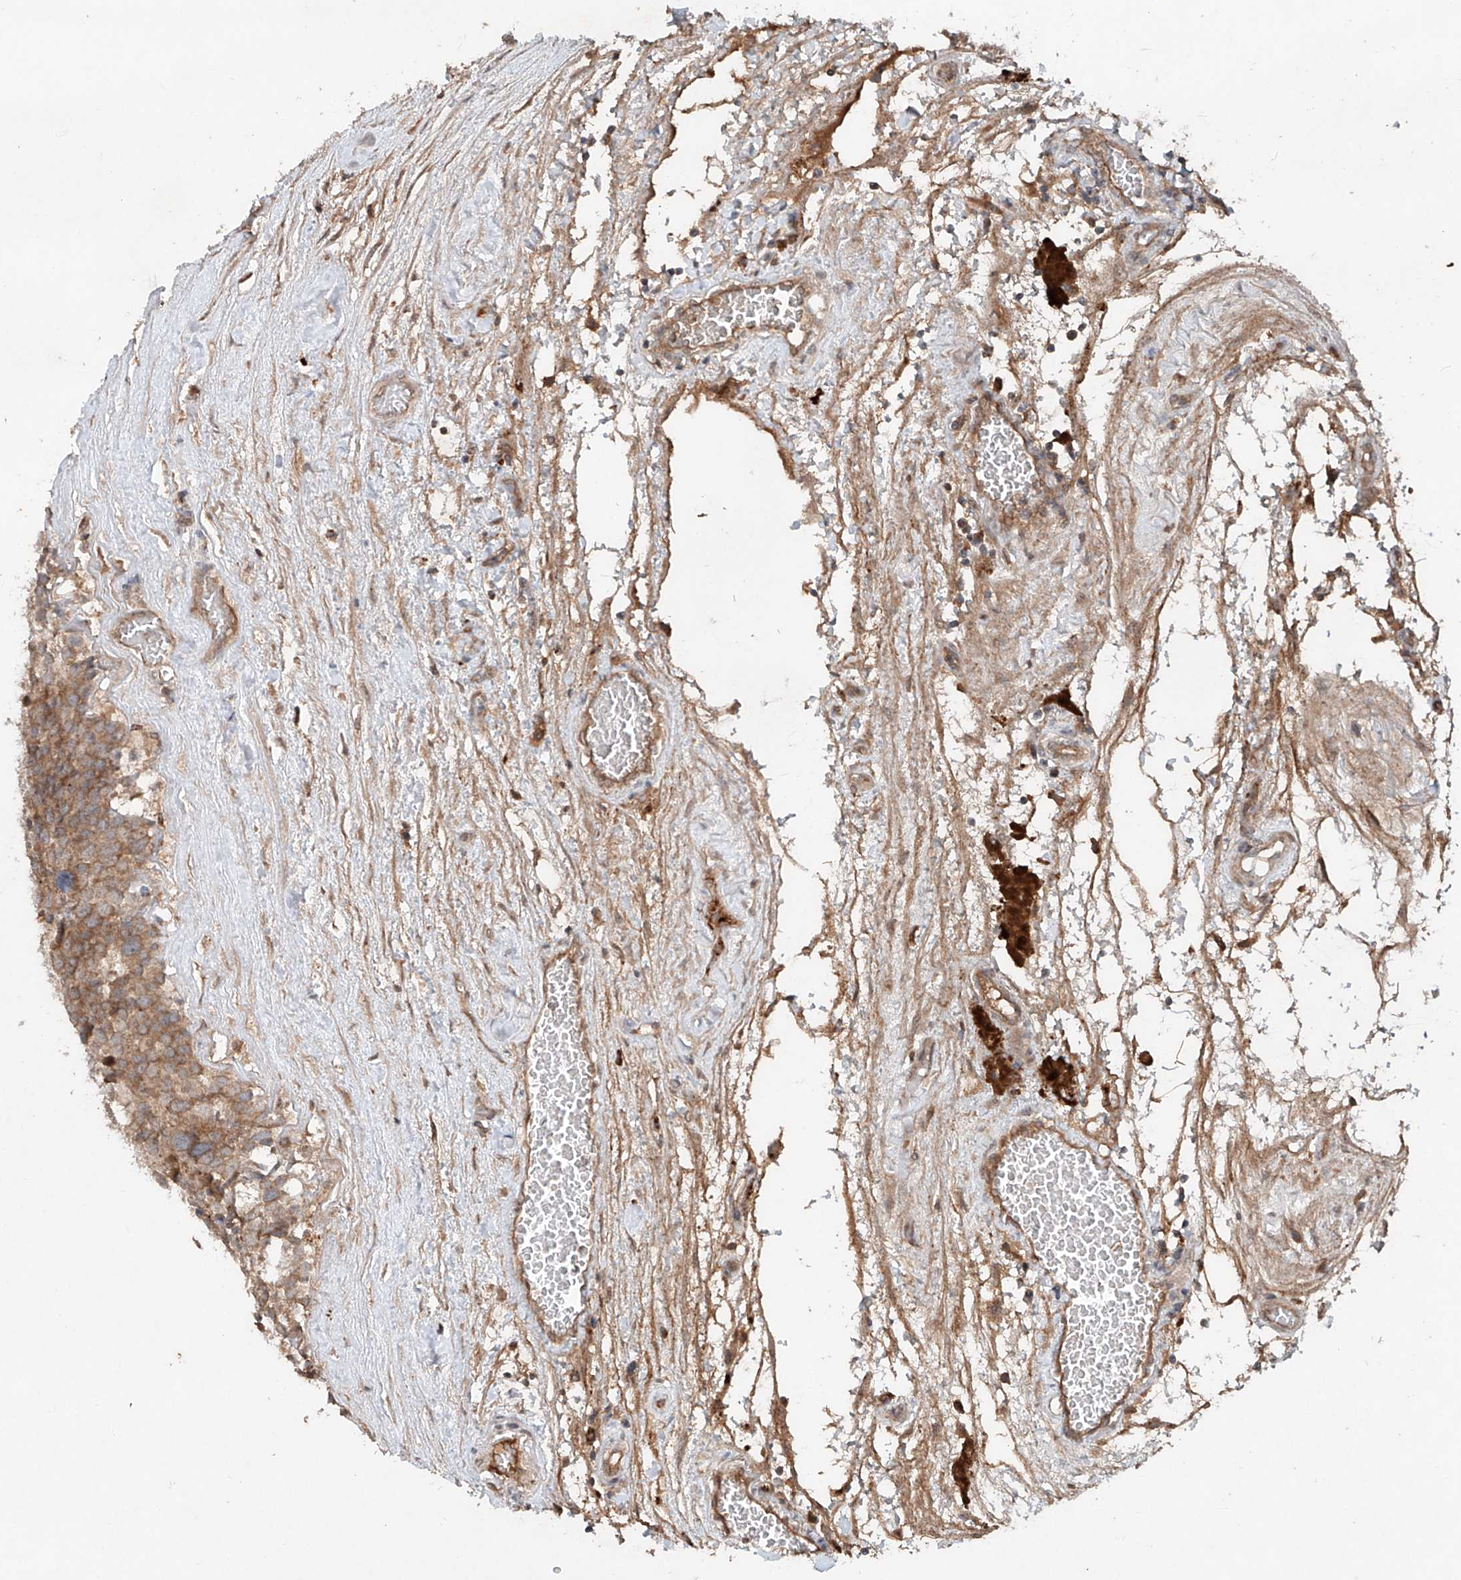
{"staining": {"intensity": "moderate", "quantity": ">75%", "location": "cytoplasmic/membranous"}, "tissue": "testis cancer", "cell_type": "Tumor cells", "image_type": "cancer", "snomed": [{"axis": "morphology", "description": "Seminoma, NOS"}, {"axis": "topography", "description": "Testis"}], "caption": "Testis cancer (seminoma) tissue reveals moderate cytoplasmic/membranous staining in about >75% of tumor cells, visualized by immunohistochemistry.", "gene": "IER5", "patient": {"sex": "male", "age": 71}}